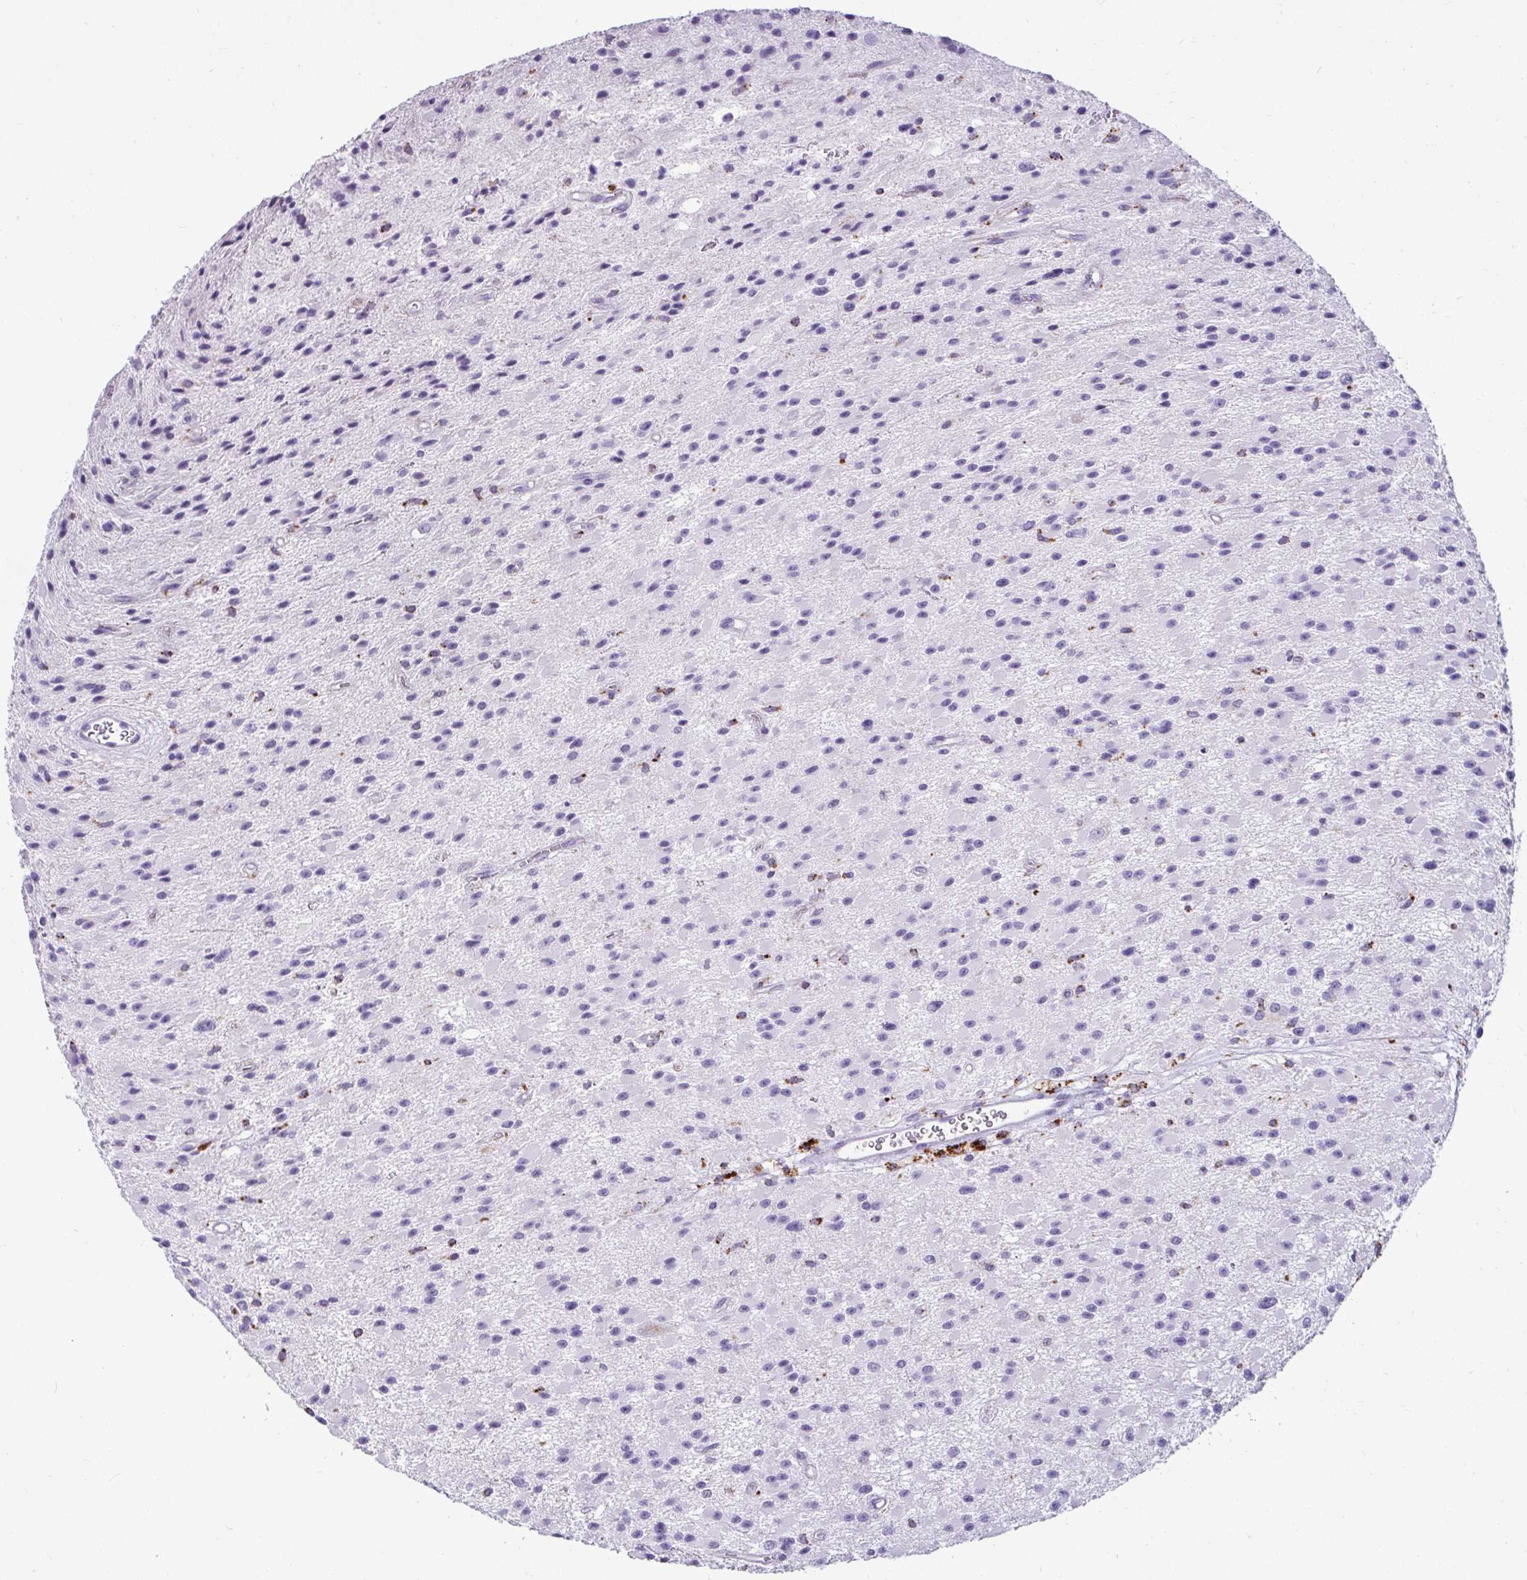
{"staining": {"intensity": "negative", "quantity": "none", "location": "none"}, "tissue": "glioma", "cell_type": "Tumor cells", "image_type": "cancer", "snomed": [{"axis": "morphology", "description": "Glioma, malignant, High grade"}, {"axis": "topography", "description": "Brain"}], "caption": "This micrograph is of high-grade glioma (malignant) stained with immunohistochemistry (IHC) to label a protein in brown with the nuclei are counter-stained blue. There is no positivity in tumor cells.", "gene": "CTSZ", "patient": {"sex": "male", "age": 29}}